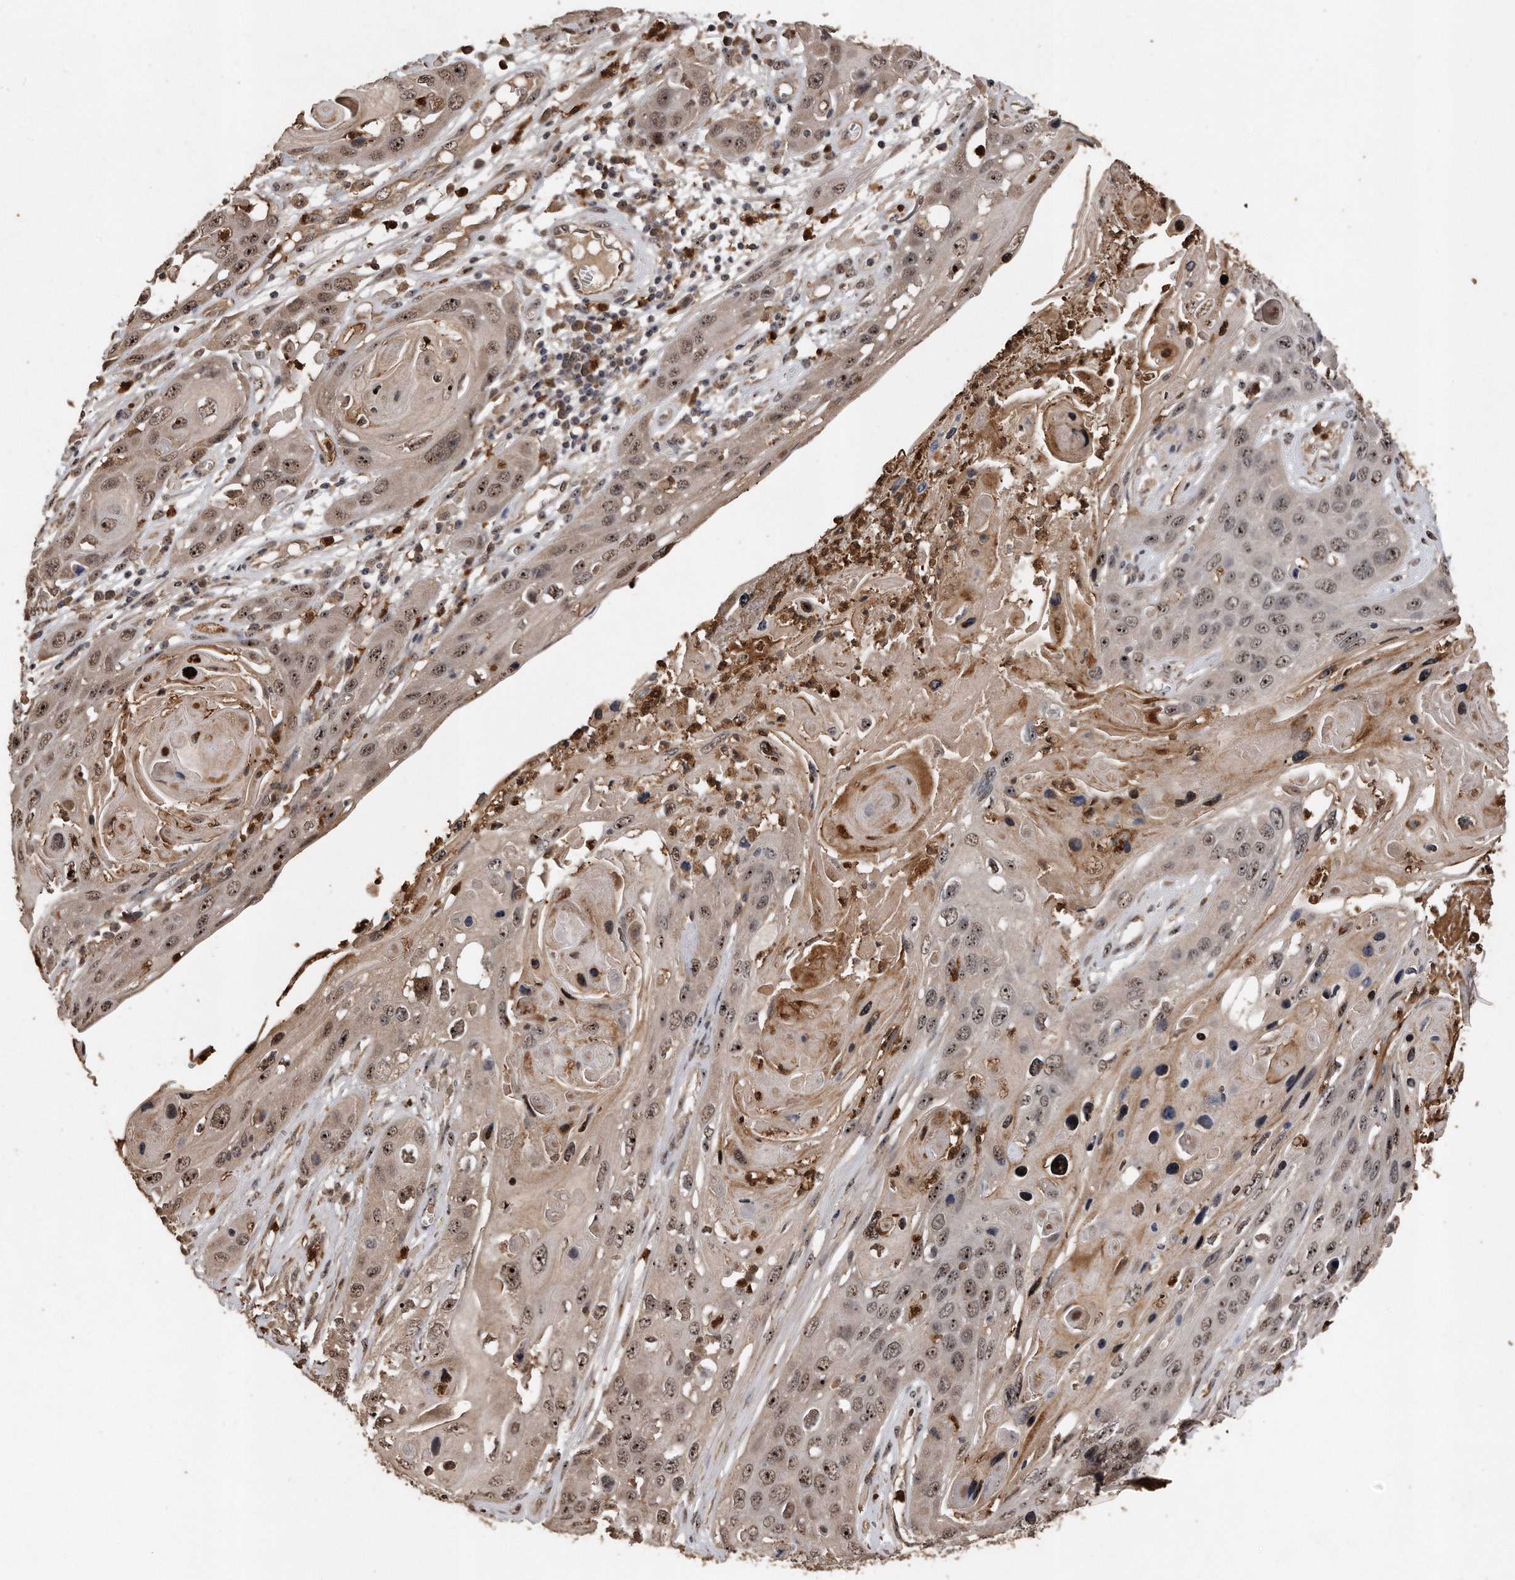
{"staining": {"intensity": "moderate", "quantity": ">75%", "location": "cytoplasmic/membranous,nuclear"}, "tissue": "skin cancer", "cell_type": "Tumor cells", "image_type": "cancer", "snomed": [{"axis": "morphology", "description": "Squamous cell carcinoma, NOS"}, {"axis": "topography", "description": "Skin"}], "caption": "Skin cancer (squamous cell carcinoma) tissue exhibits moderate cytoplasmic/membranous and nuclear expression in approximately >75% of tumor cells", "gene": "PELO", "patient": {"sex": "male", "age": 55}}